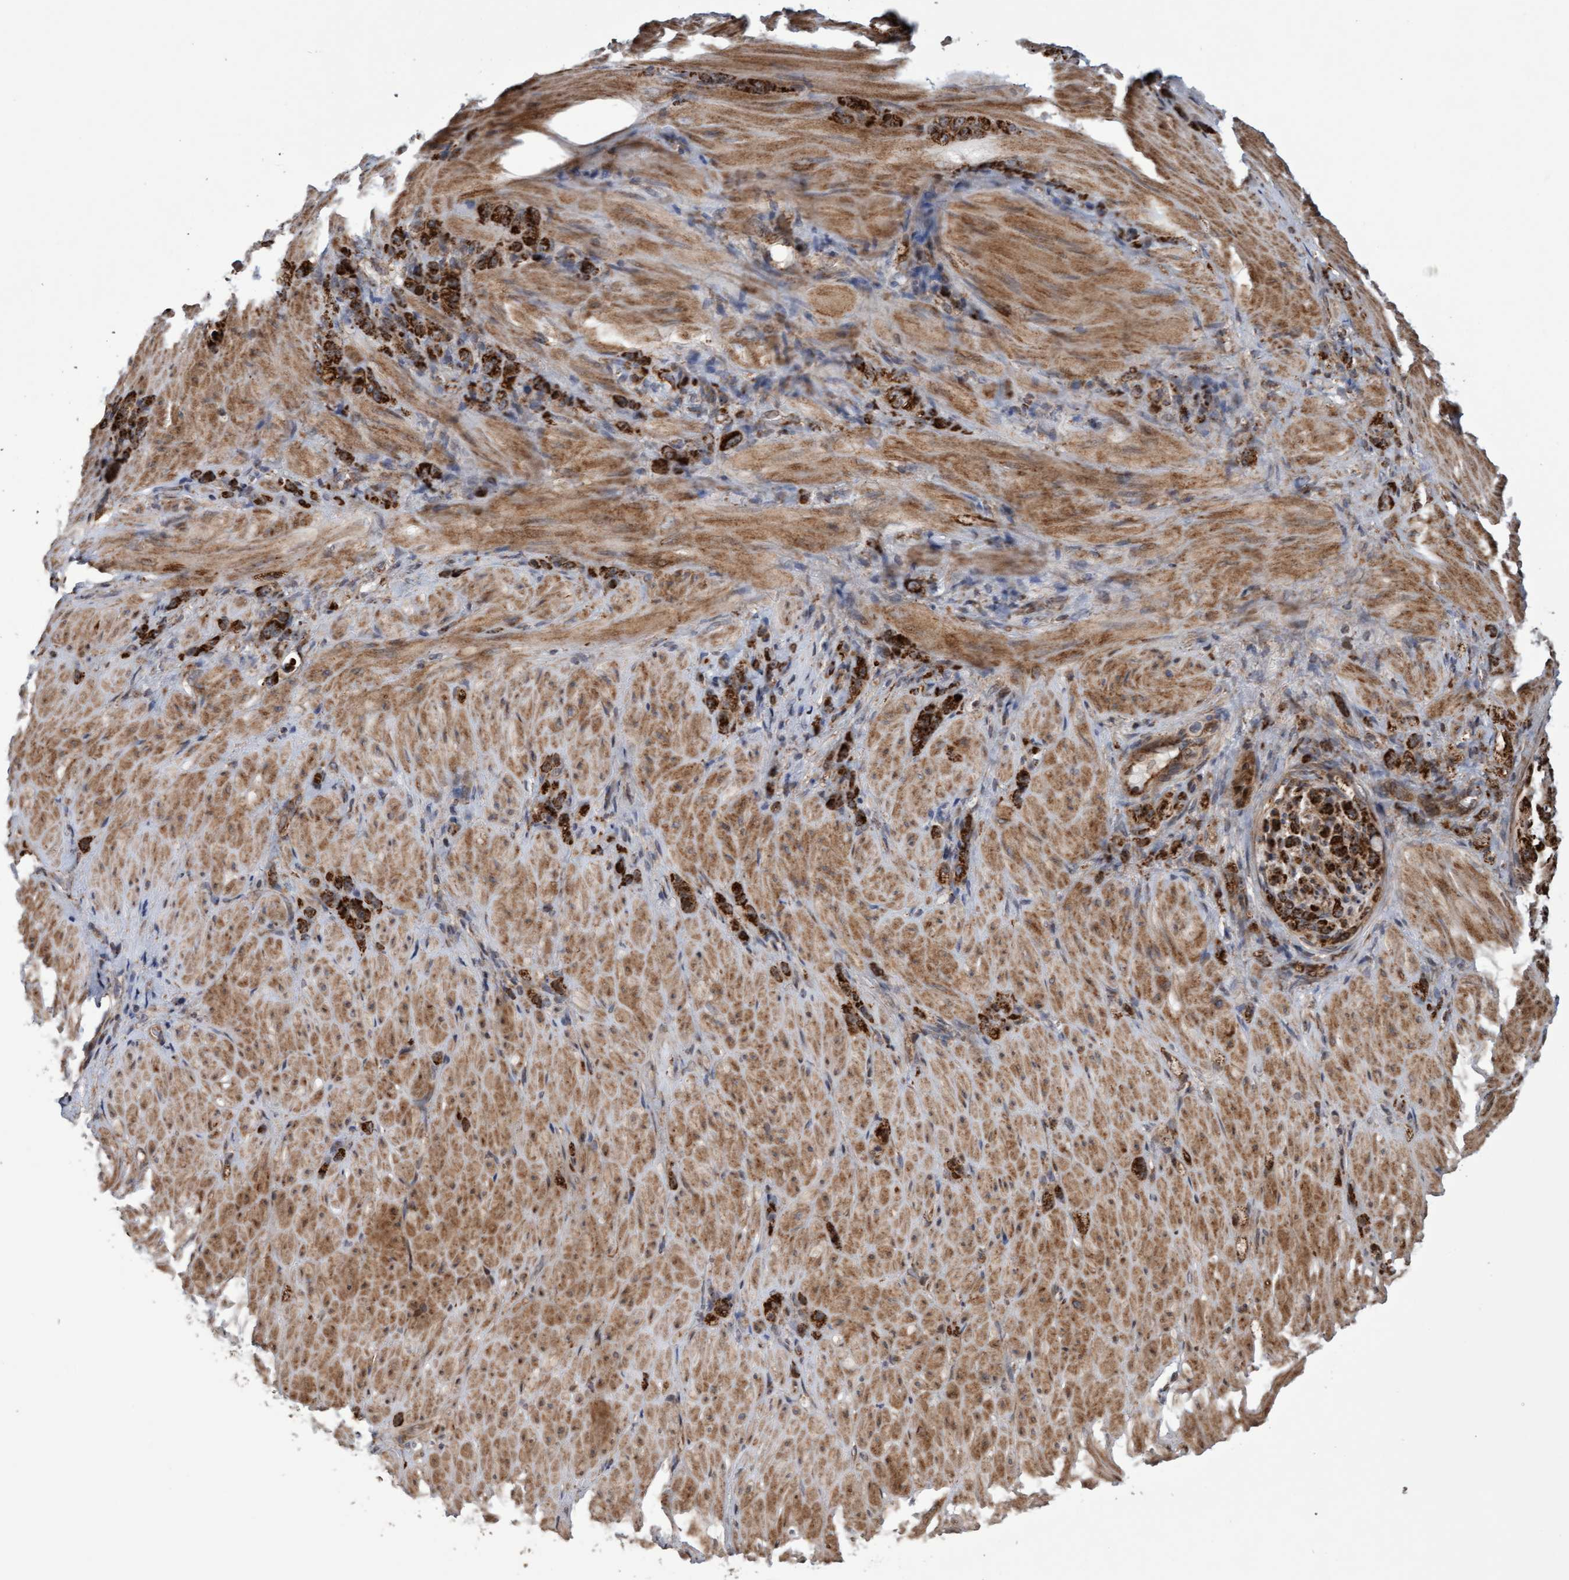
{"staining": {"intensity": "strong", "quantity": ">75%", "location": "cytoplasmic/membranous"}, "tissue": "stomach cancer", "cell_type": "Tumor cells", "image_type": "cancer", "snomed": [{"axis": "morphology", "description": "Normal tissue, NOS"}, {"axis": "morphology", "description": "Adenocarcinoma, NOS"}, {"axis": "topography", "description": "Stomach"}], "caption": "A brown stain shows strong cytoplasmic/membranous expression of a protein in human stomach adenocarcinoma tumor cells. The protein of interest is shown in brown color, while the nuclei are stained blue.", "gene": "PECR", "patient": {"sex": "male", "age": 82}}